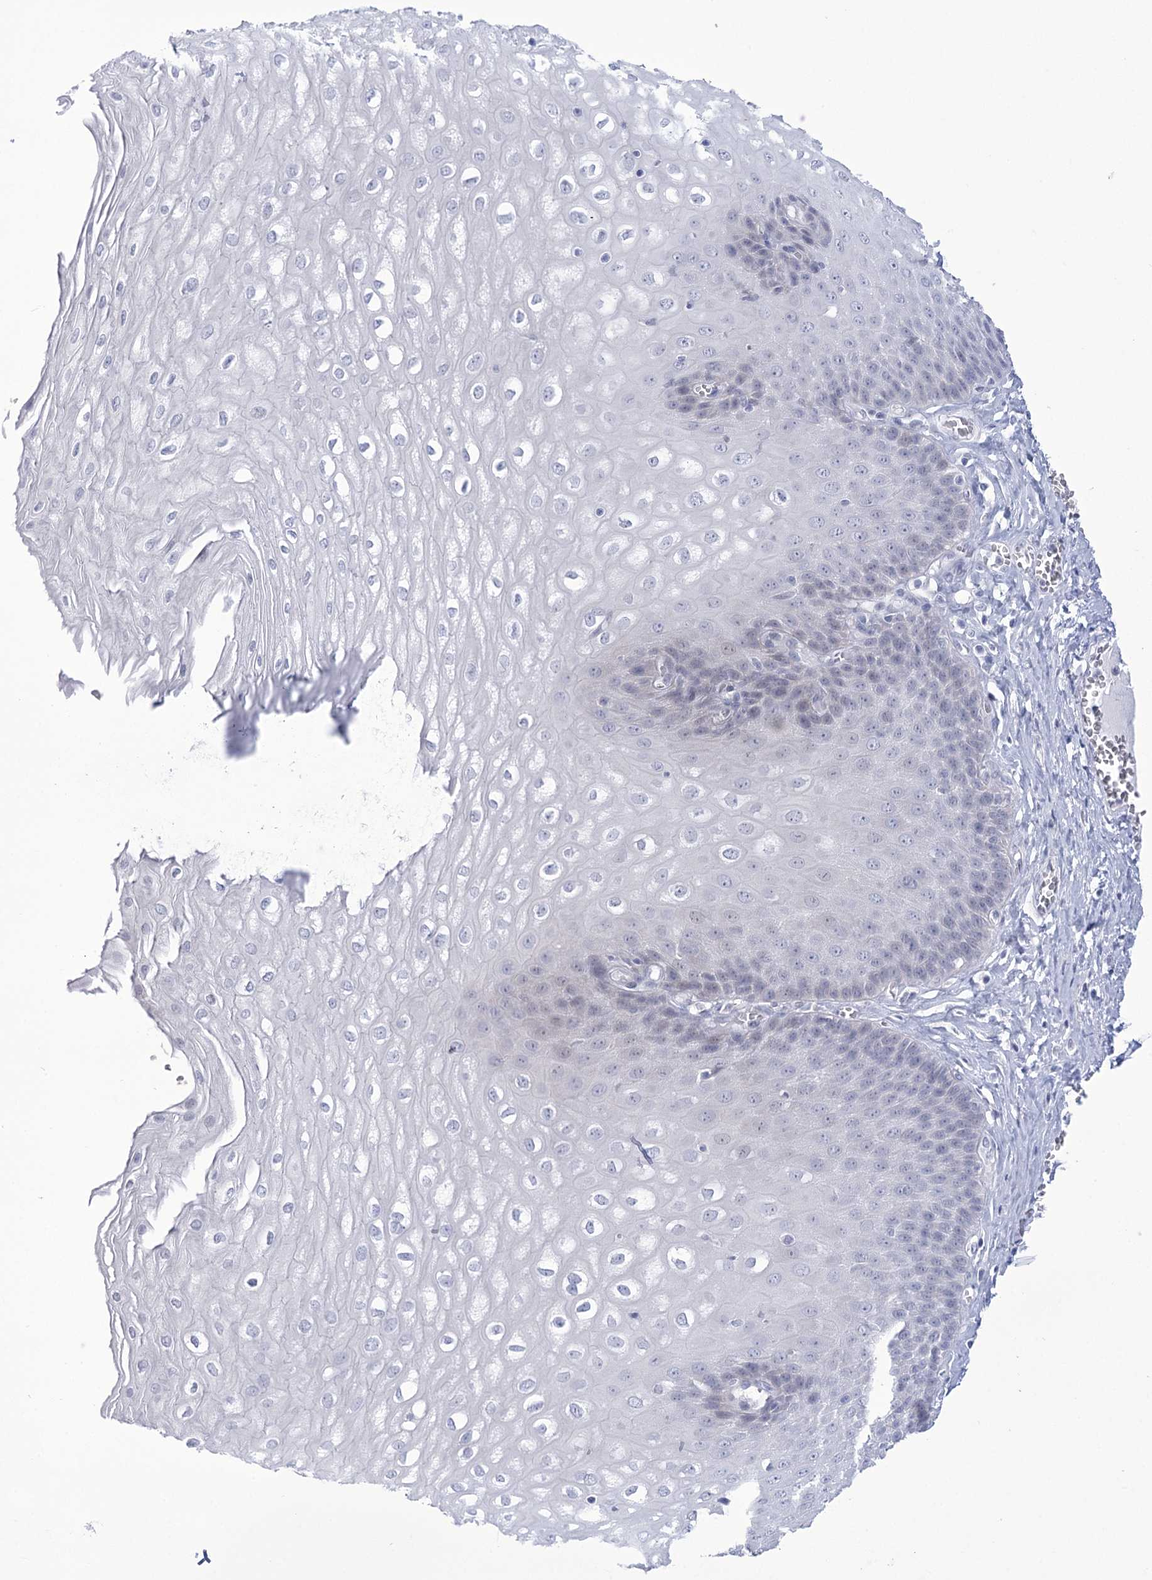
{"staining": {"intensity": "negative", "quantity": "none", "location": "none"}, "tissue": "esophagus", "cell_type": "Squamous epithelial cells", "image_type": "normal", "snomed": [{"axis": "morphology", "description": "Normal tissue, NOS"}, {"axis": "topography", "description": "Esophagus"}], "caption": "DAB (3,3'-diaminobenzidine) immunohistochemical staining of normal esophagus displays no significant expression in squamous epithelial cells. (DAB (3,3'-diaminobenzidine) IHC with hematoxylin counter stain).", "gene": "BEND7", "patient": {"sex": "male", "age": 60}}